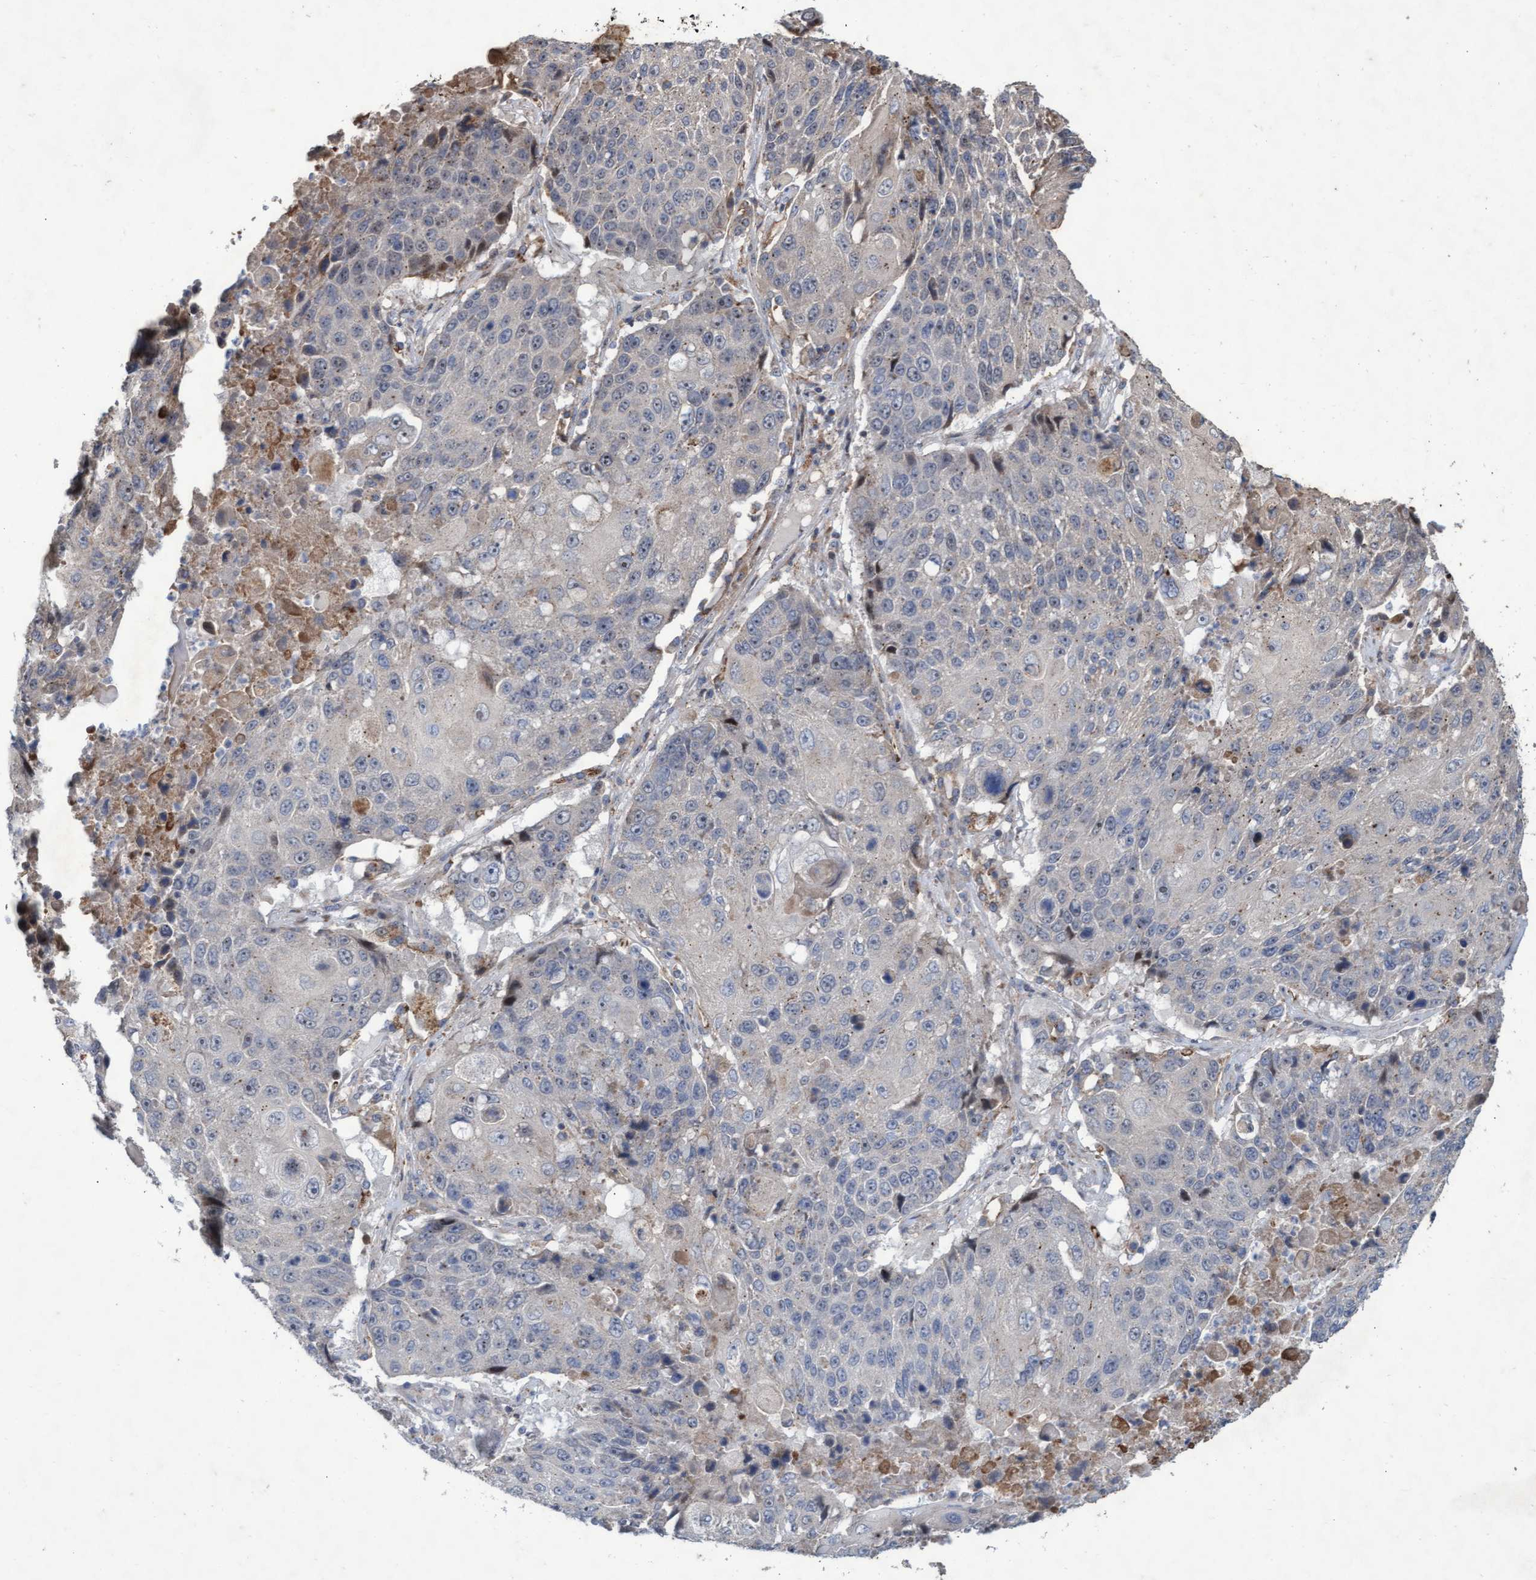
{"staining": {"intensity": "negative", "quantity": "none", "location": "none"}, "tissue": "lung cancer", "cell_type": "Tumor cells", "image_type": "cancer", "snomed": [{"axis": "morphology", "description": "Squamous cell carcinoma, NOS"}, {"axis": "topography", "description": "Lung"}], "caption": "Tumor cells are negative for protein expression in human lung cancer (squamous cell carcinoma).", "gene": "ABCF2", "patient": {"sex": "male", "age": 61}}